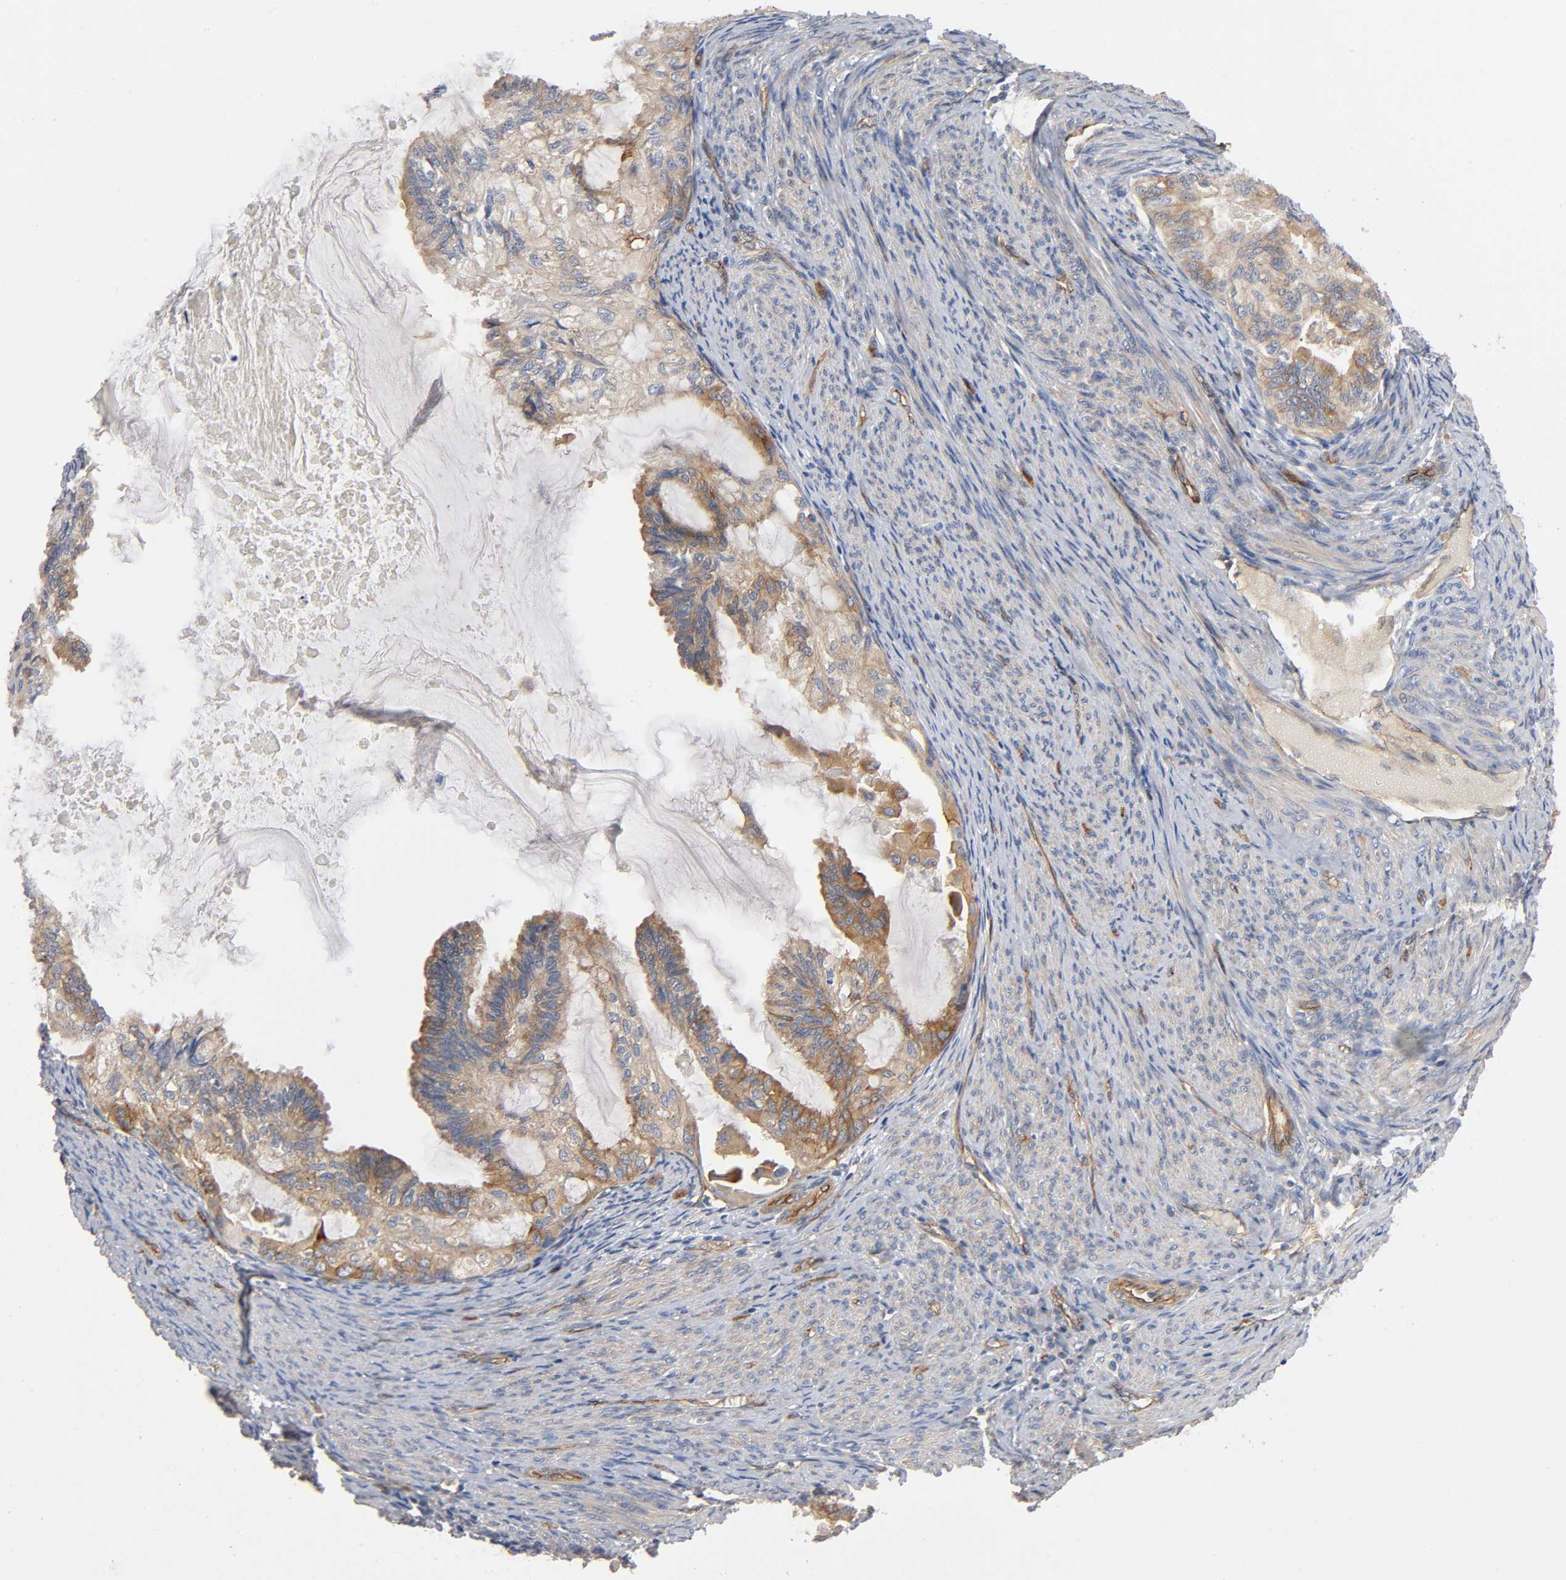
{"staining": {"intensity": "moderate", "quantity": "25%-75%", "location": "cytoplasmic/membranous"}, "tissue": "cervical cancer", "cell_type": "Tumor cells", "image_type": "cancer", "snomed": [{"axis": "morphology", "description": "Normal tissue, NOS"}, {"axis": "morphology", "description": "Adenocarcinoma, NOS"}, {"axis": "topography", "description": "Cervix"}, {"axis": "topography", "description": "Endometrium"}], "caption": "A photomicrograph showing moderate cytoplasmic/membranous staining in about 25%-75% of tumor cells in cervical cancer, as visualized by brown immunohistochemical staining.", "gene": "MARS1", "patient": {"sex": "female", "age": 86}}